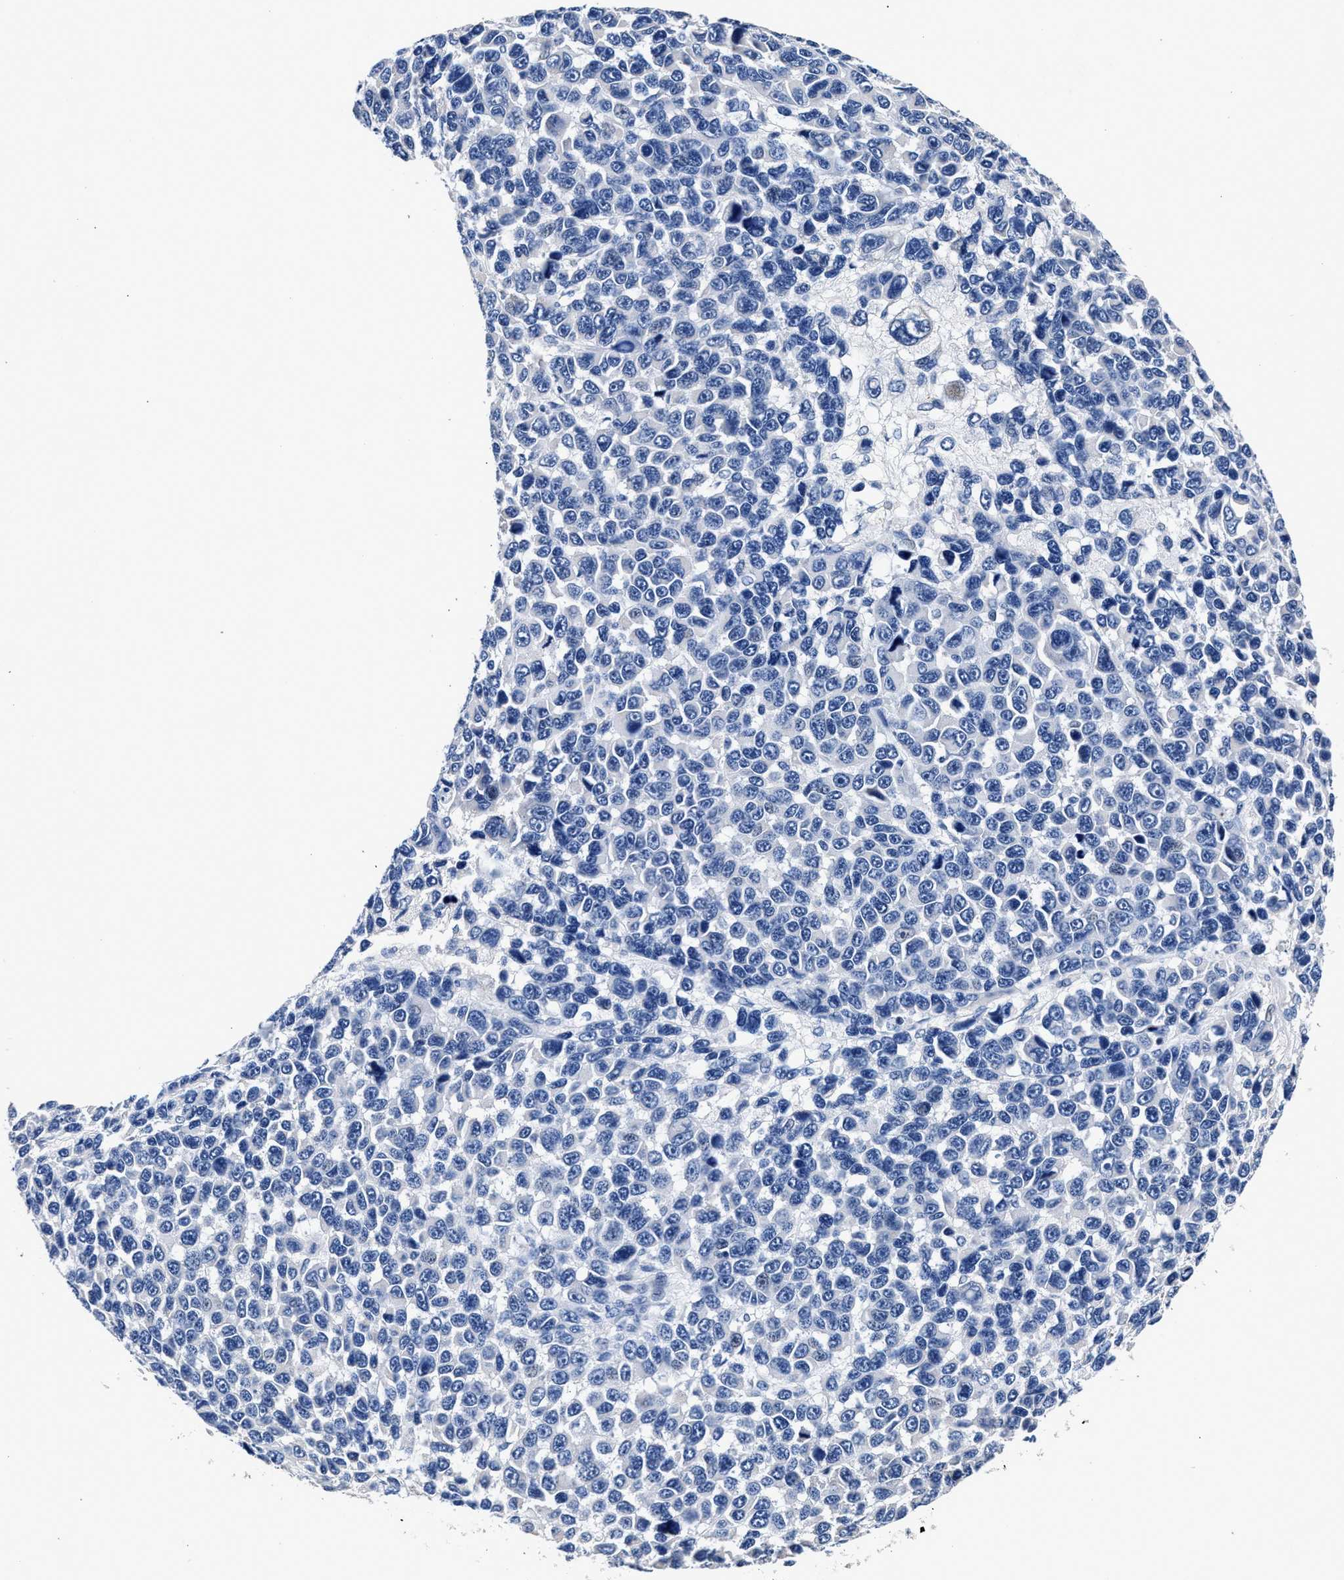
{"staining": {"intensity": "negative", "quantity": "none", "location": "none"}, "tissue": "melanoma", "cell_type": "Tumor cells", "image_type": "cancer", "snomed": [{"axis": "morphology", "description": "Malignant melanoma, NOS"}, {"axis": "topography", "description": "Skin"}], "caption": "Tumor cells show no significant protein staining in melanoma.", "gene": "PHF24", "patient": {"sex": "male", "age": 53}}